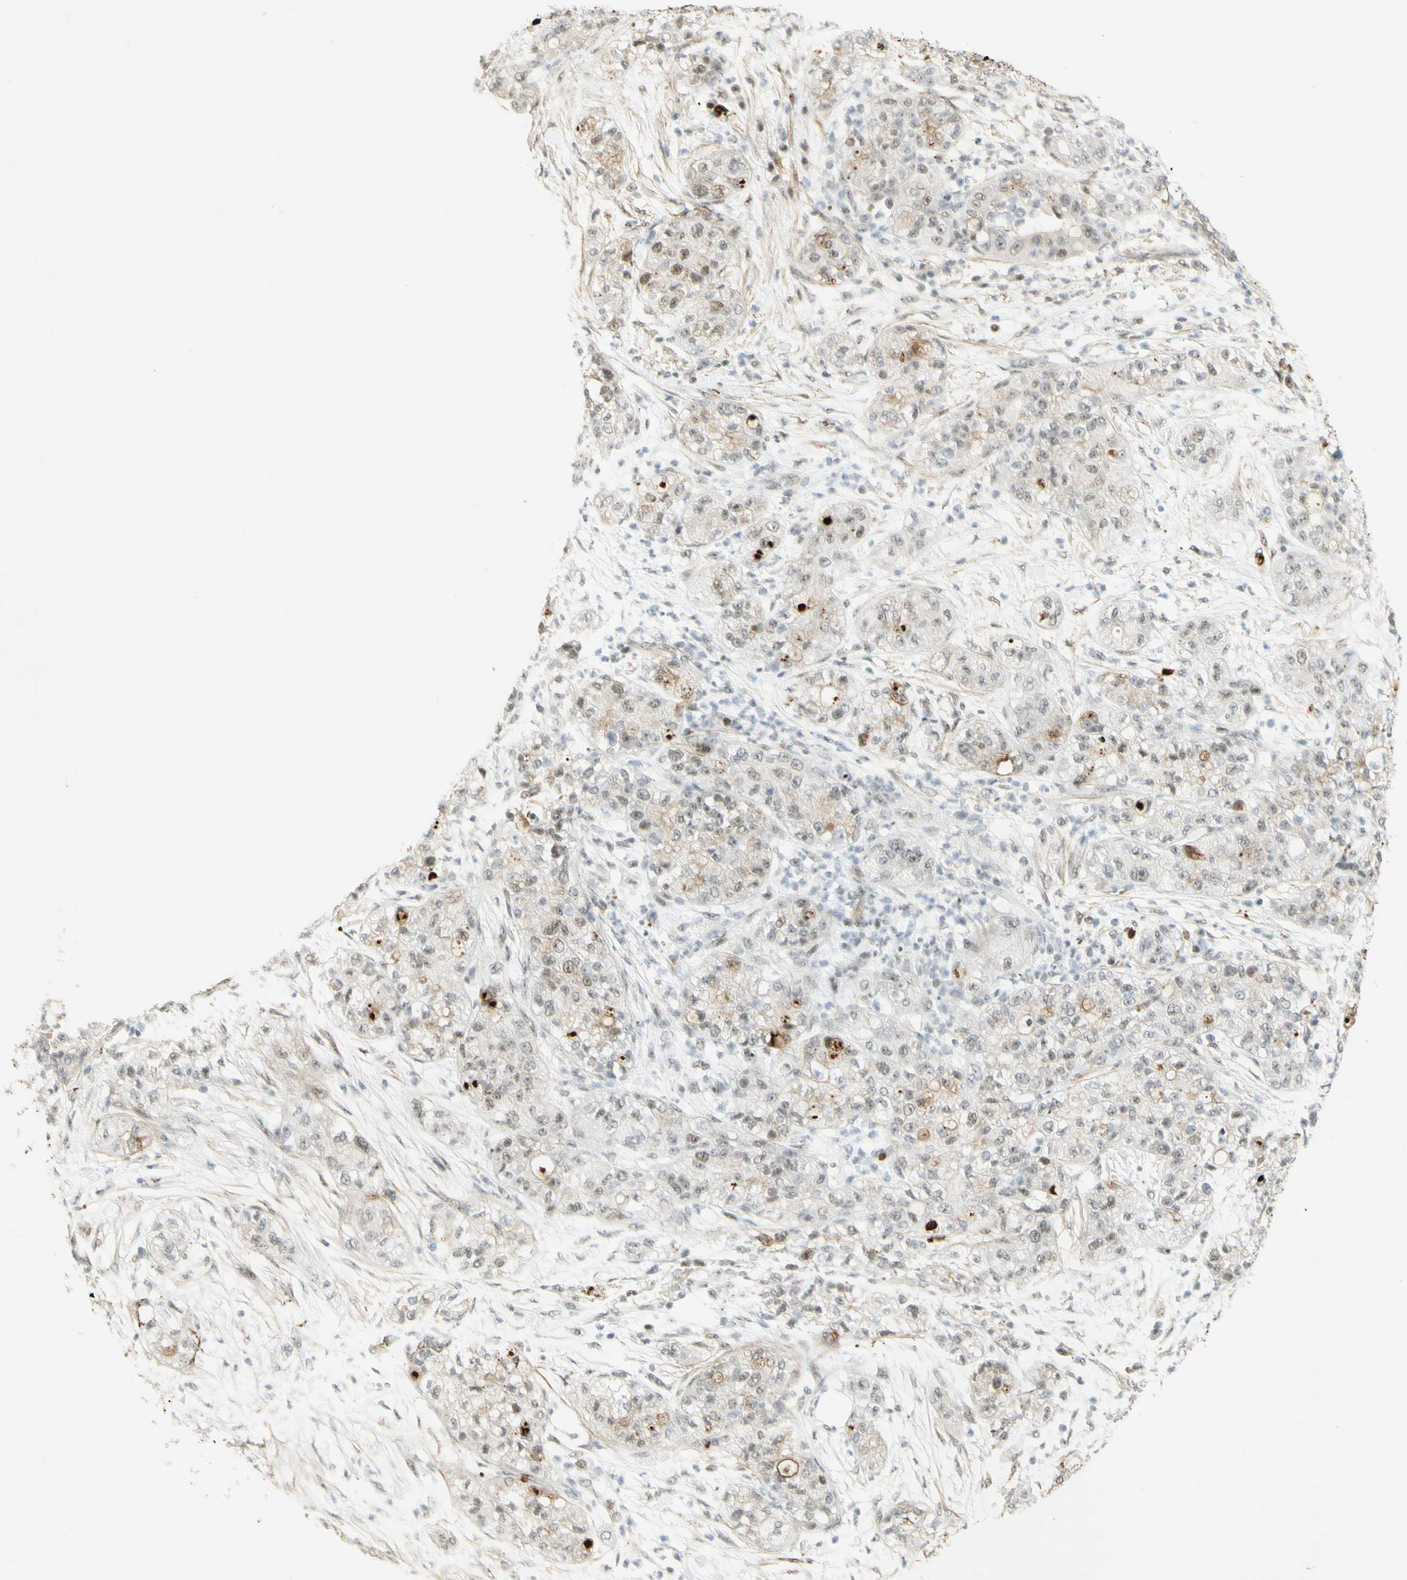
{"staining": {"intensity": "moderate", "quantity": "25%-75%", "location": "nuclear"}, "tissue": "pancreatic cancer", "cell_type": "Tumor cells", "image_type": "cancer", "snomed": [{"axis": "morphology", "description": "Adenocarcinoma, NOS"}, {"axis": "topography", "description": "Pancreas"}], "caption": "Human adenocarcinoma (pancreatic) stained for a protein (brown) reveals moderate nuclear positive expression in approximately 25%-75% of tumor cells.", "gene": "IRF1", "patient": {"sex": "female", "age": 78}}